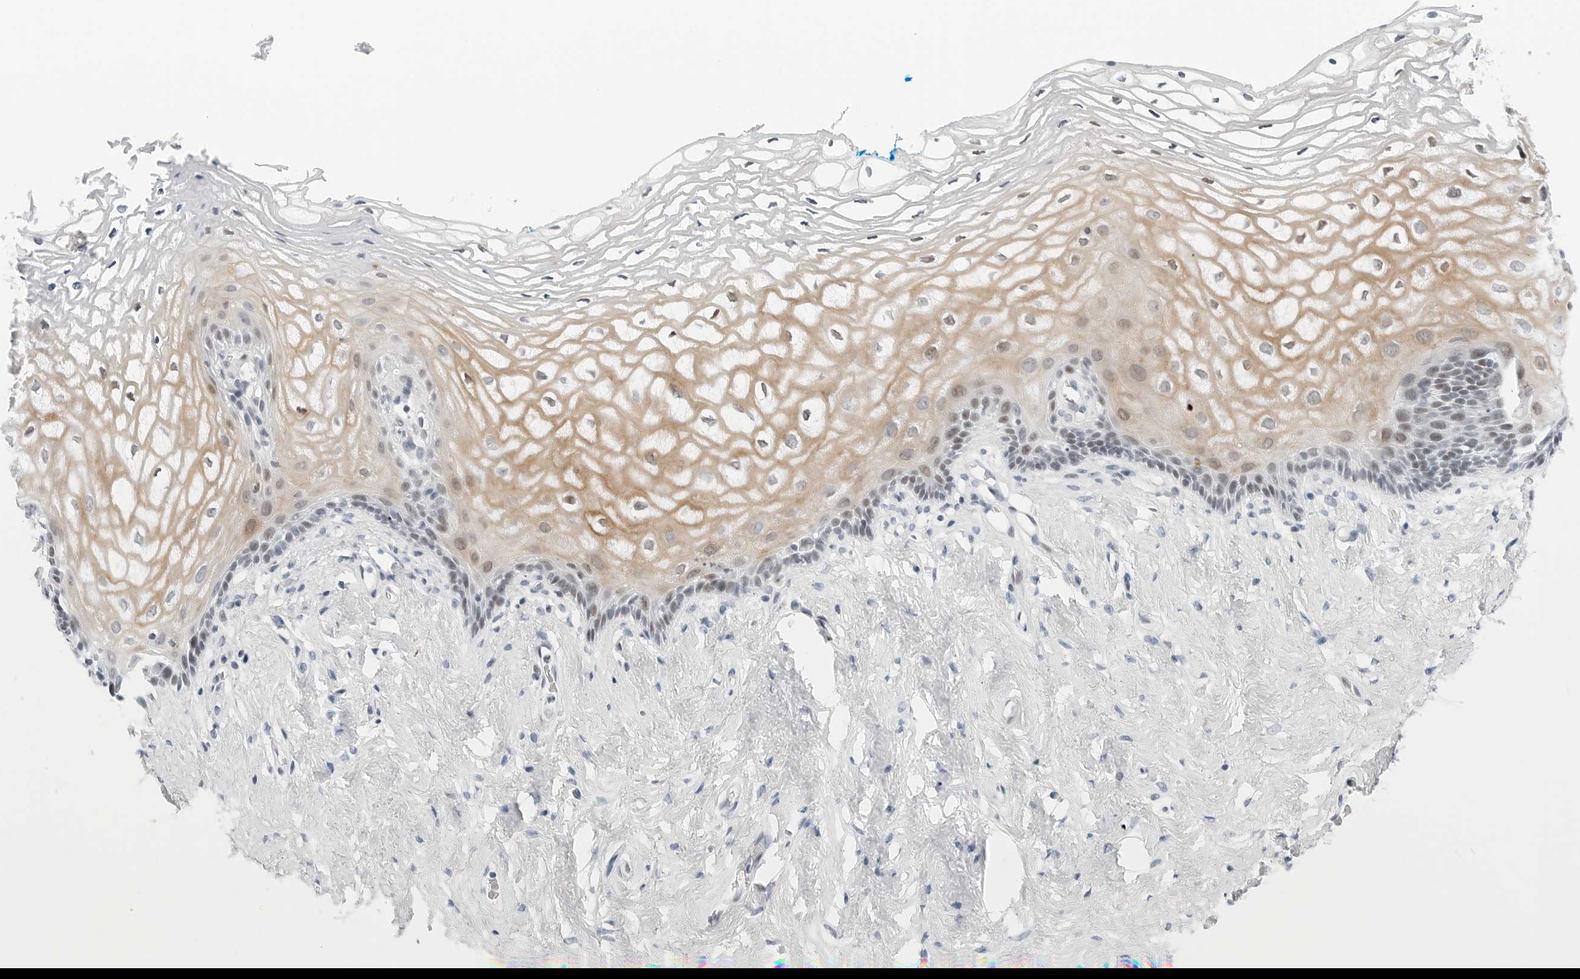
{"staining": {"intensity": "moderate", "quantity": "<25%", "location": "cytoplasmic/membranous,nuclear"}, "tissue": "vagina", "cell_type": "Squamous epithelial cells", "image_type": "normal", "snomed": [{"axis": "morphology", "description": "Normal tissue, NOS"}, {"axis": "morphology", "description": "Adenocarcinoma, NOS"}, {"axis": "topography", "description": "Rectum"}, {"axis": "topography", "description": "Vagina"}], "caption": "Protein analysis of normal vagina displays moderate cytoplasmic/membranous,nuclear positivity in about <25% of squamous epithelial cells. The protein of interest is stained brown, and the nuclei are stained in blue (DAB (3,3'-diaminobenzidine) IHC with brightfield microscopy, high magnification).", "gene": "NTMT2", "patient": {"sex": "female", "age": 71}}